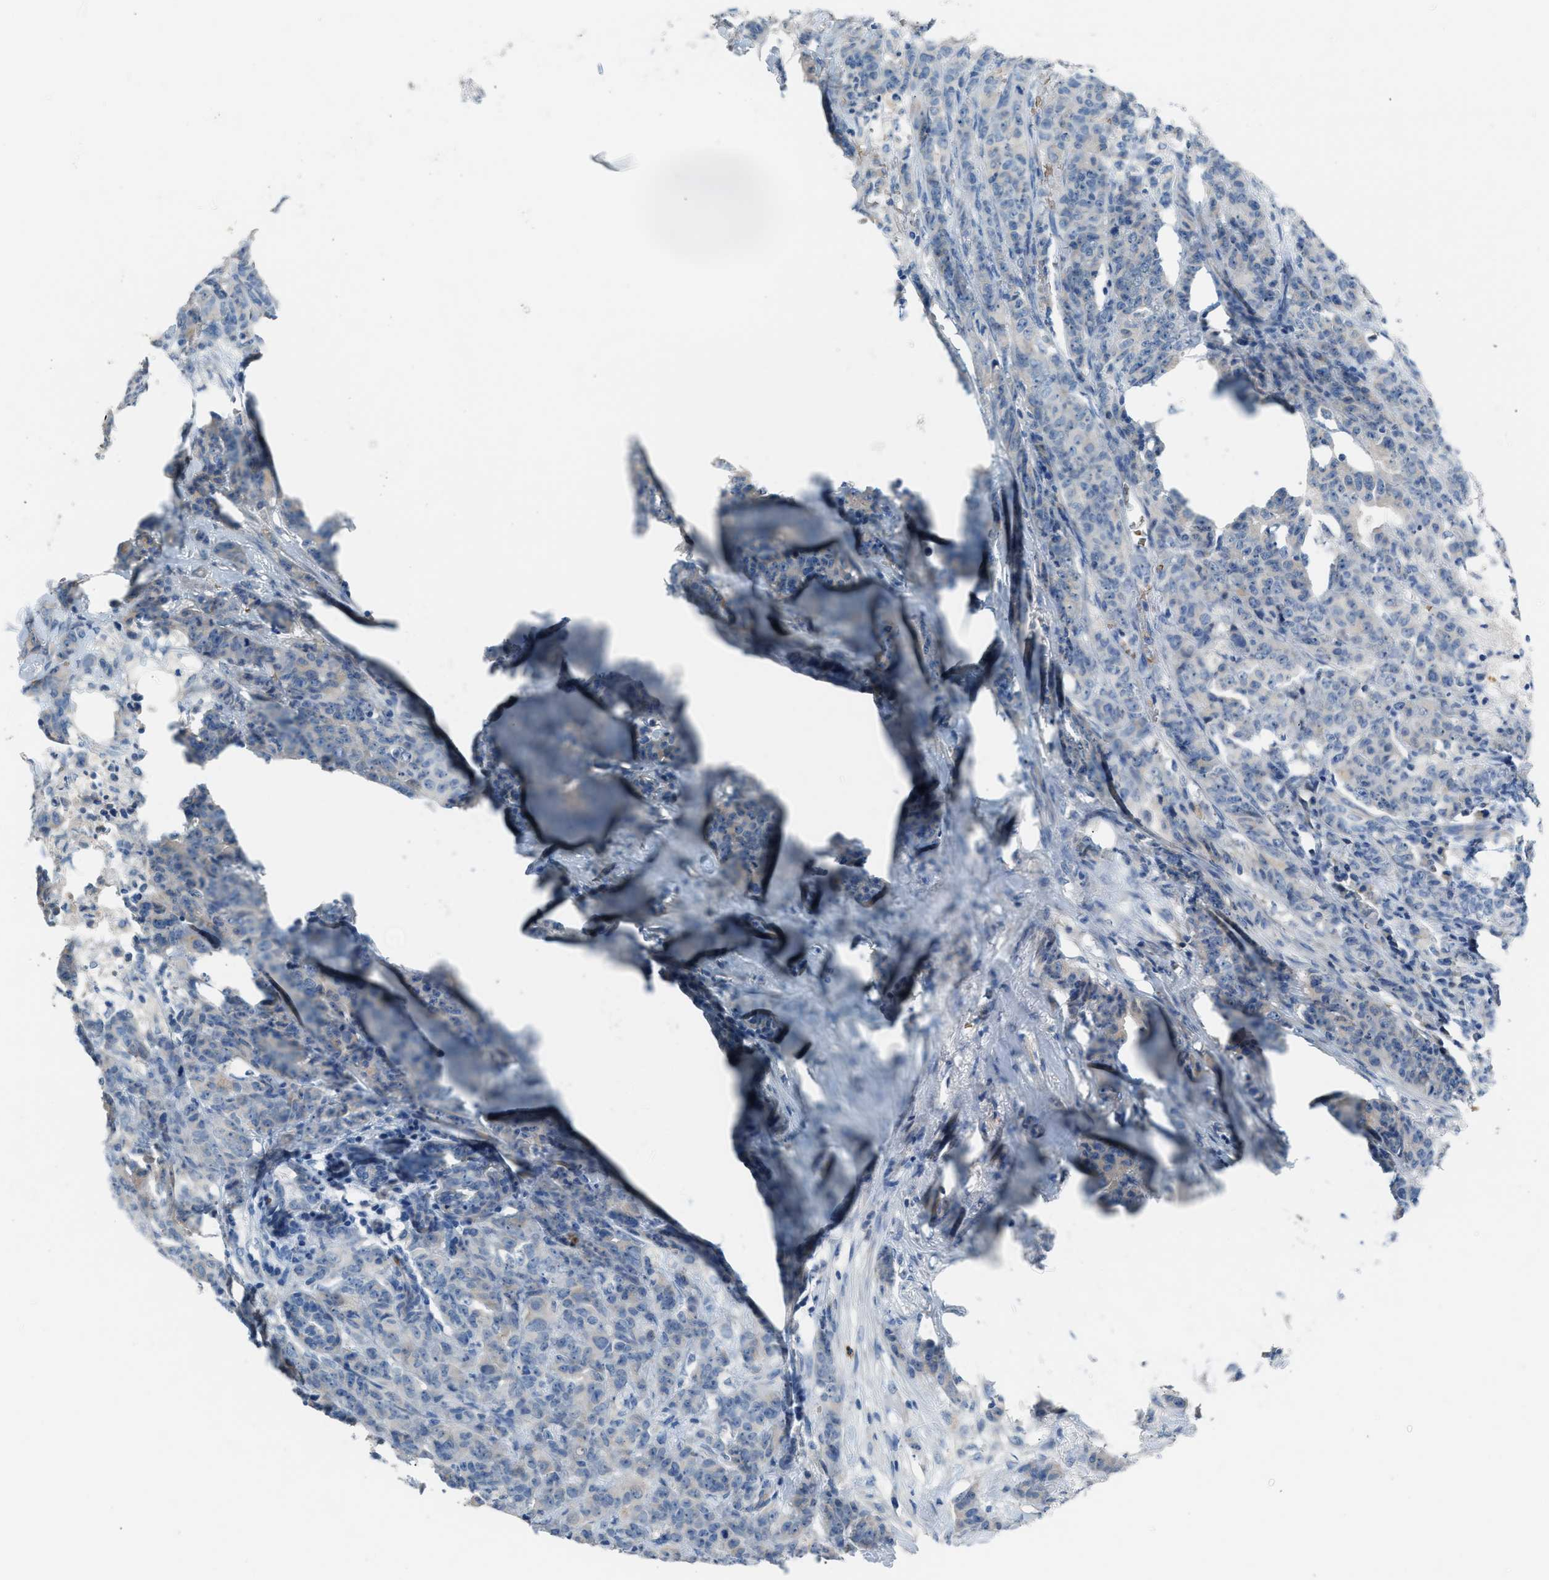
{"staining": {"intensity": "negative", "quantity": "none", "location": "none"}, "tissue": "breast cancer", "cell_type": "Tumor cells", "image_type": "cancer", "snomed": [{"axis": "morphology", "description": "Normal tissue, NOS"}, {"axis": "morphology", "description": "Duct carcinoma"}, {"axis": "topography", "description": "Breast"}], "caption": "An immunohistochemistry (IHC) photomicrograph of breast invasive ductal carcinoma is shown. There is no staining in tumor cells of breast invasive ductal carcinoma.", "gene": "CFAP77", "patient": {"sex": "female", "age": 40}}